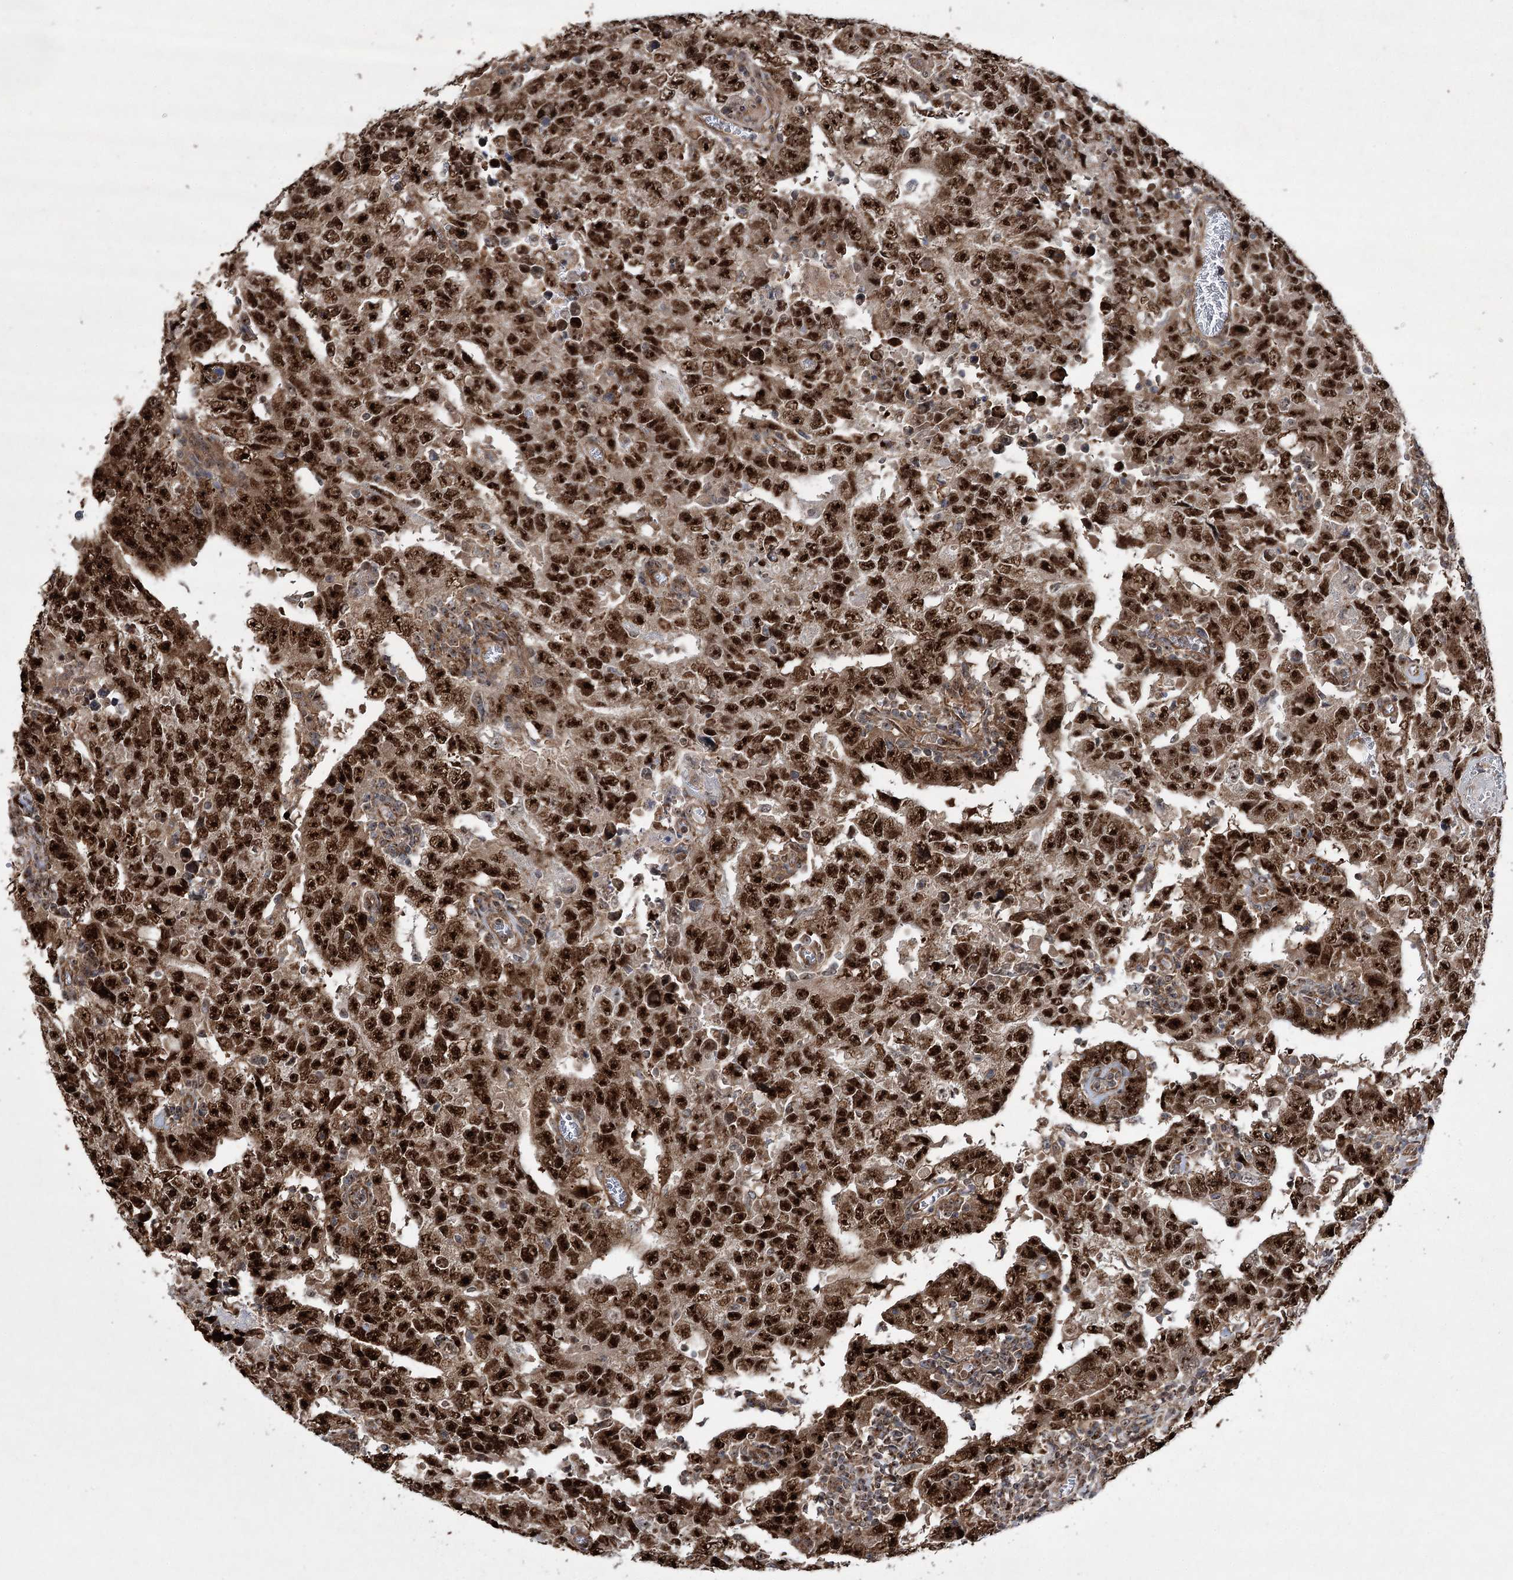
{"staining": {"intensity": "strong", "quantity": ">75%", "location": "nuclear"}, "tissue": "testis cancer", "cell_type": "Tumor cells", "image_type": "cancer", "snomed": [{"axis": "morphology", "description": "Carcinoma, Embryonal, NOS"}, {"axis": "topography", "description": "Testis"}], "caption": "This photomicrograph demonstrates immunohistochemistry (IHC) staining of human testis embryonal carcinoma, with high strong nuclear staining in about >75% of tumor cells.", "gene": "SERINC5", "patient": {"sex": "male", "age": 26}}